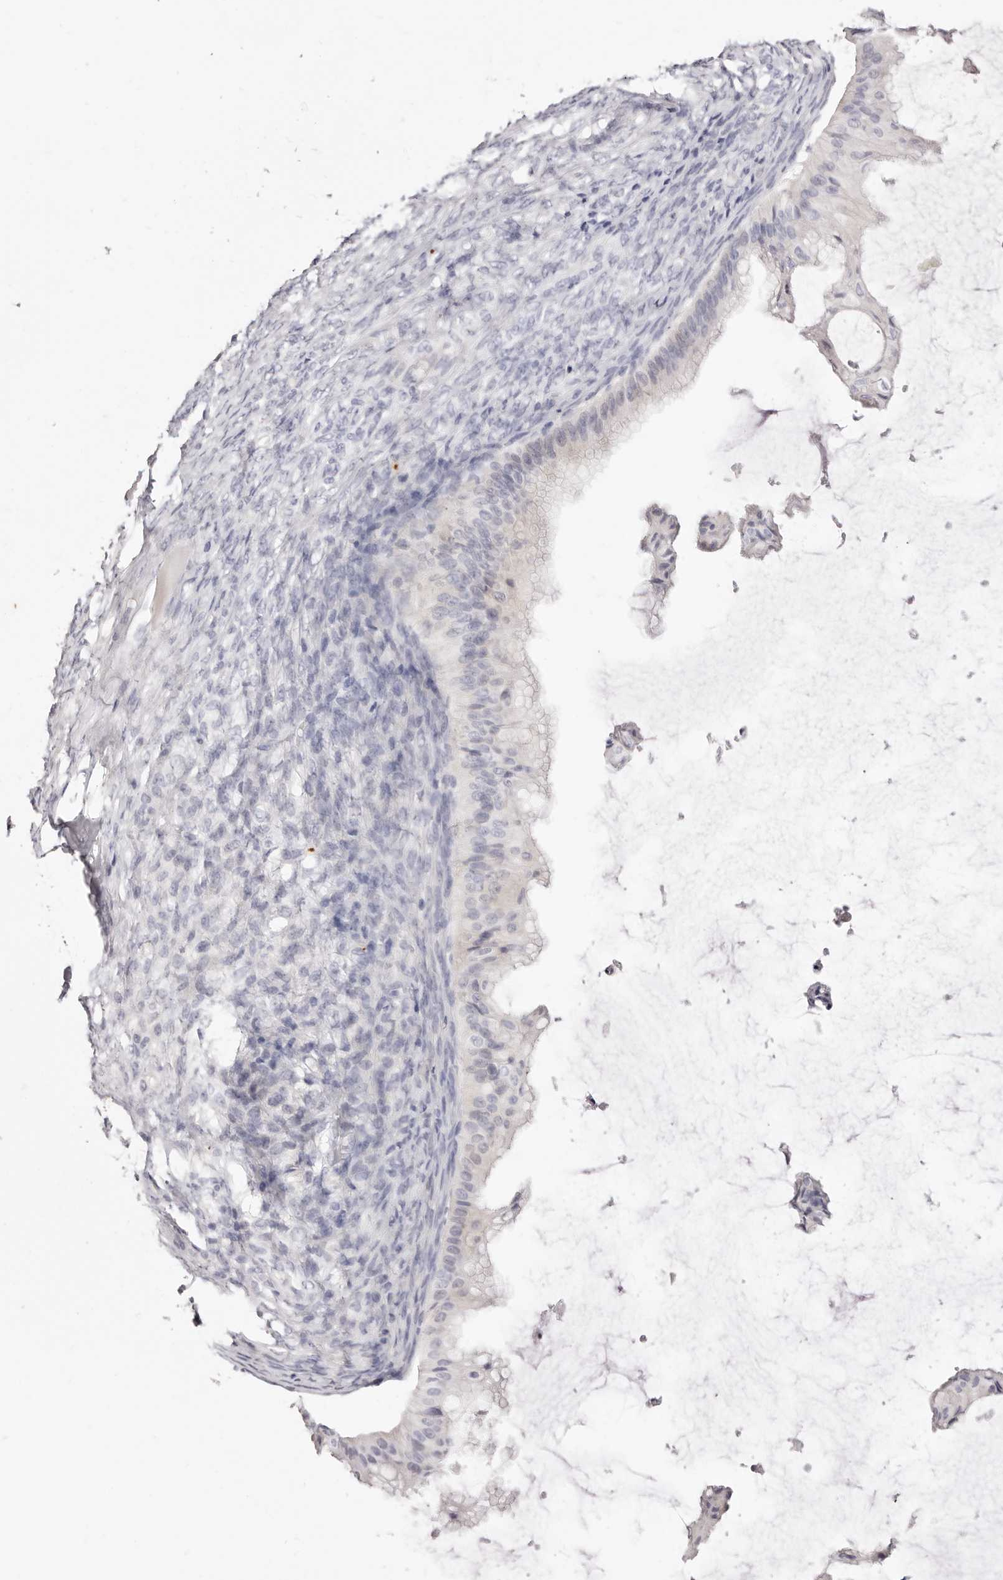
{"staining": {"intensity": "negative", "quantity": "none", "location": "none"}, "tissue": "ovarian cancer", "cell_type": "Tumor cells", "image_type": "cancer", "snomed": [{"axis": "morphology", "description": "Cystadenocarcinoma, mucinous, NOS"}, {"axis": "topography", "description": "Ovary"}], "caption": "A micrograph of ovarian cancer (mucinous cystadenocarcinoma) stained for a protein reveals no brown staining in tumor cells. (Stains: DAB immunohistochemistry with hematoxylin counter stain, Microscopy: brightfield microscopy at high magnification).", "gene": "PF4", "patient": {"sex": "female", "age": 61}}